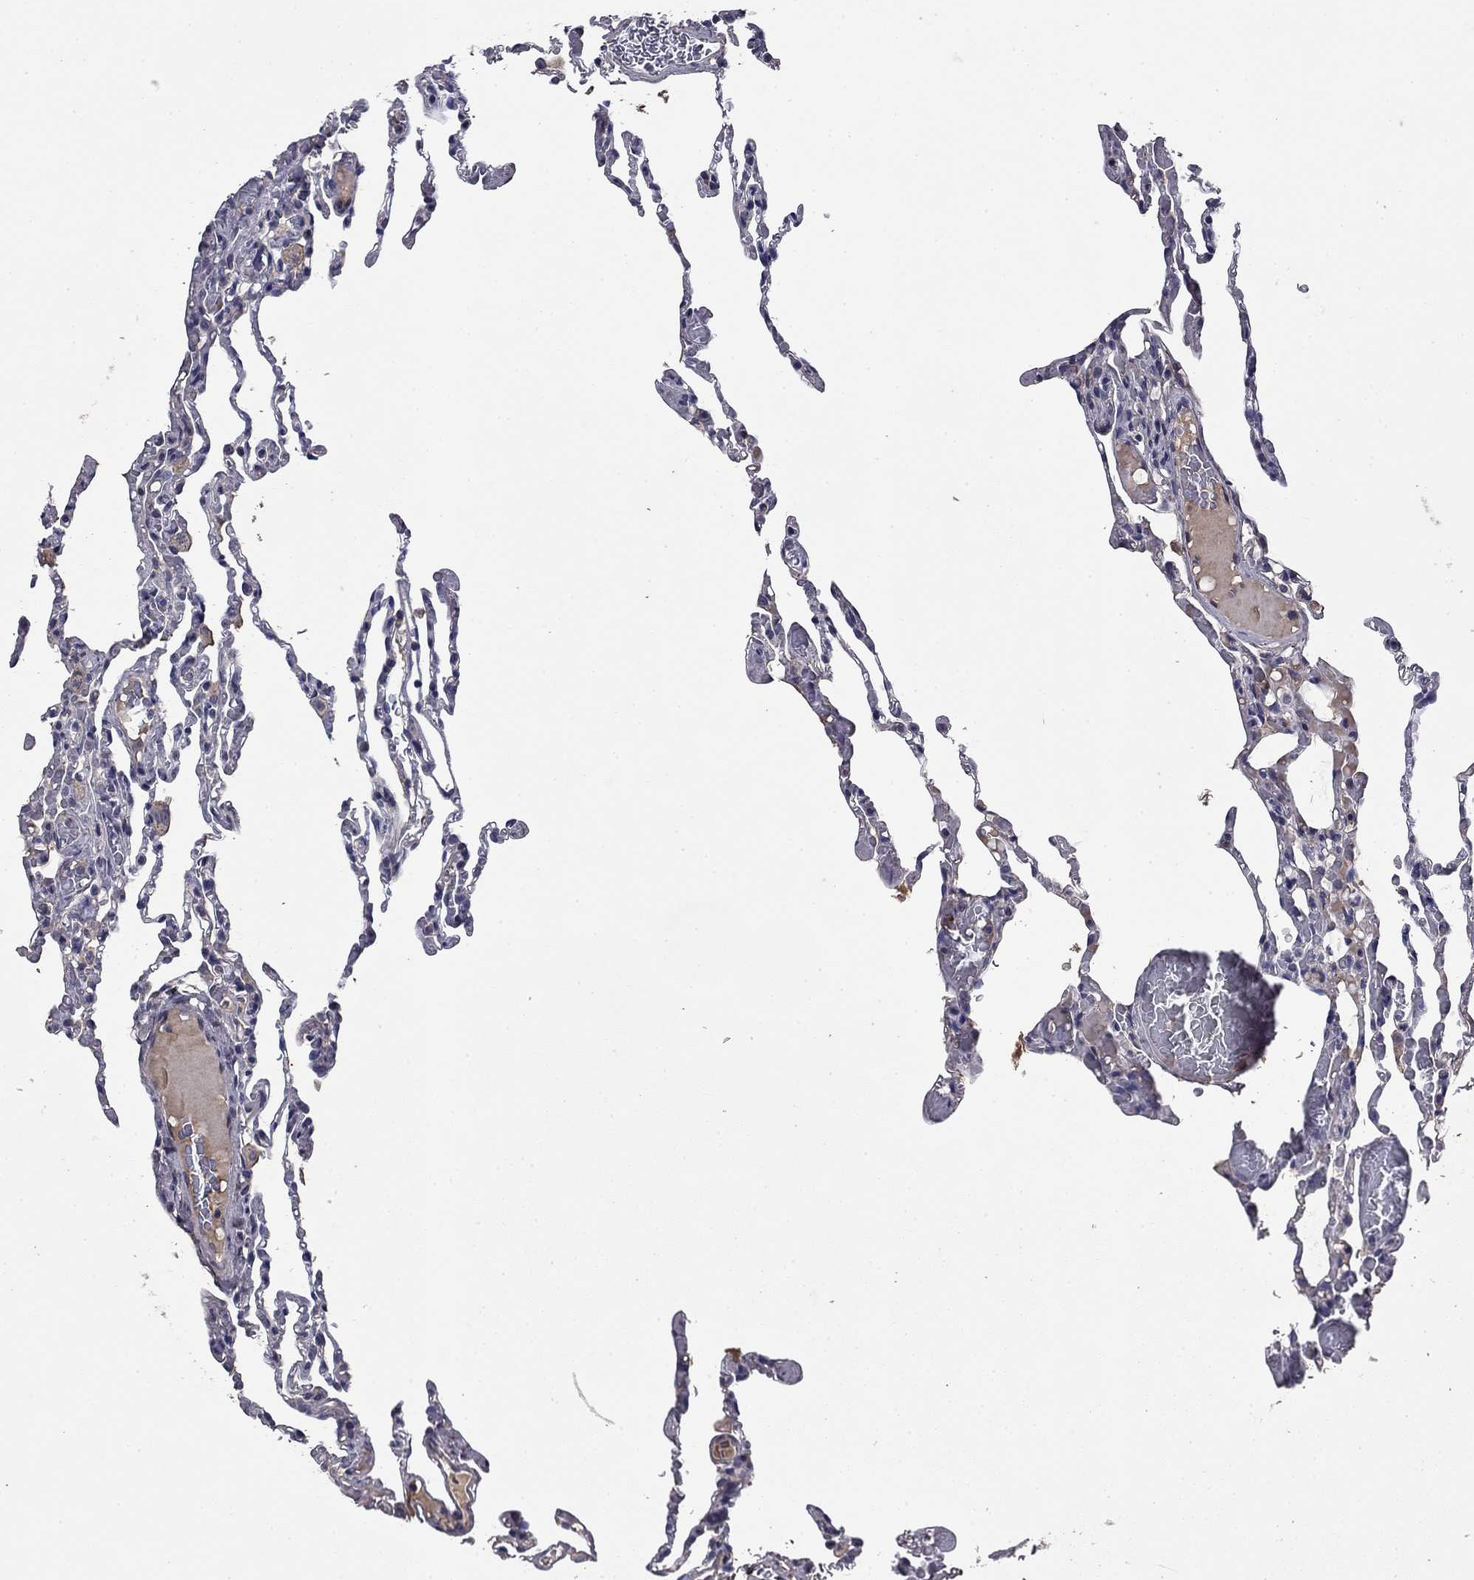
{"staining": {"intensity": "negative", "quantity": "none", "location": "none"}, "tissue": "lung", "cell_type": "Alveolar cells", "image_type": "normal", "snomed": [{"axis": "morphology", "description": "Normal tissue, NOS"}, {"axis": "topography", "description": "Lung"}], "caption": "An immunohistochemistry (IHC) micrograph of benign lung is shown. There is no staining in alveolar cells of lung. (DAB immunohistochemistry visualized using brightfield microscopy, high magnification).", "gene": "COL2A1", "patient": {"sex": "female", "age": 43}}